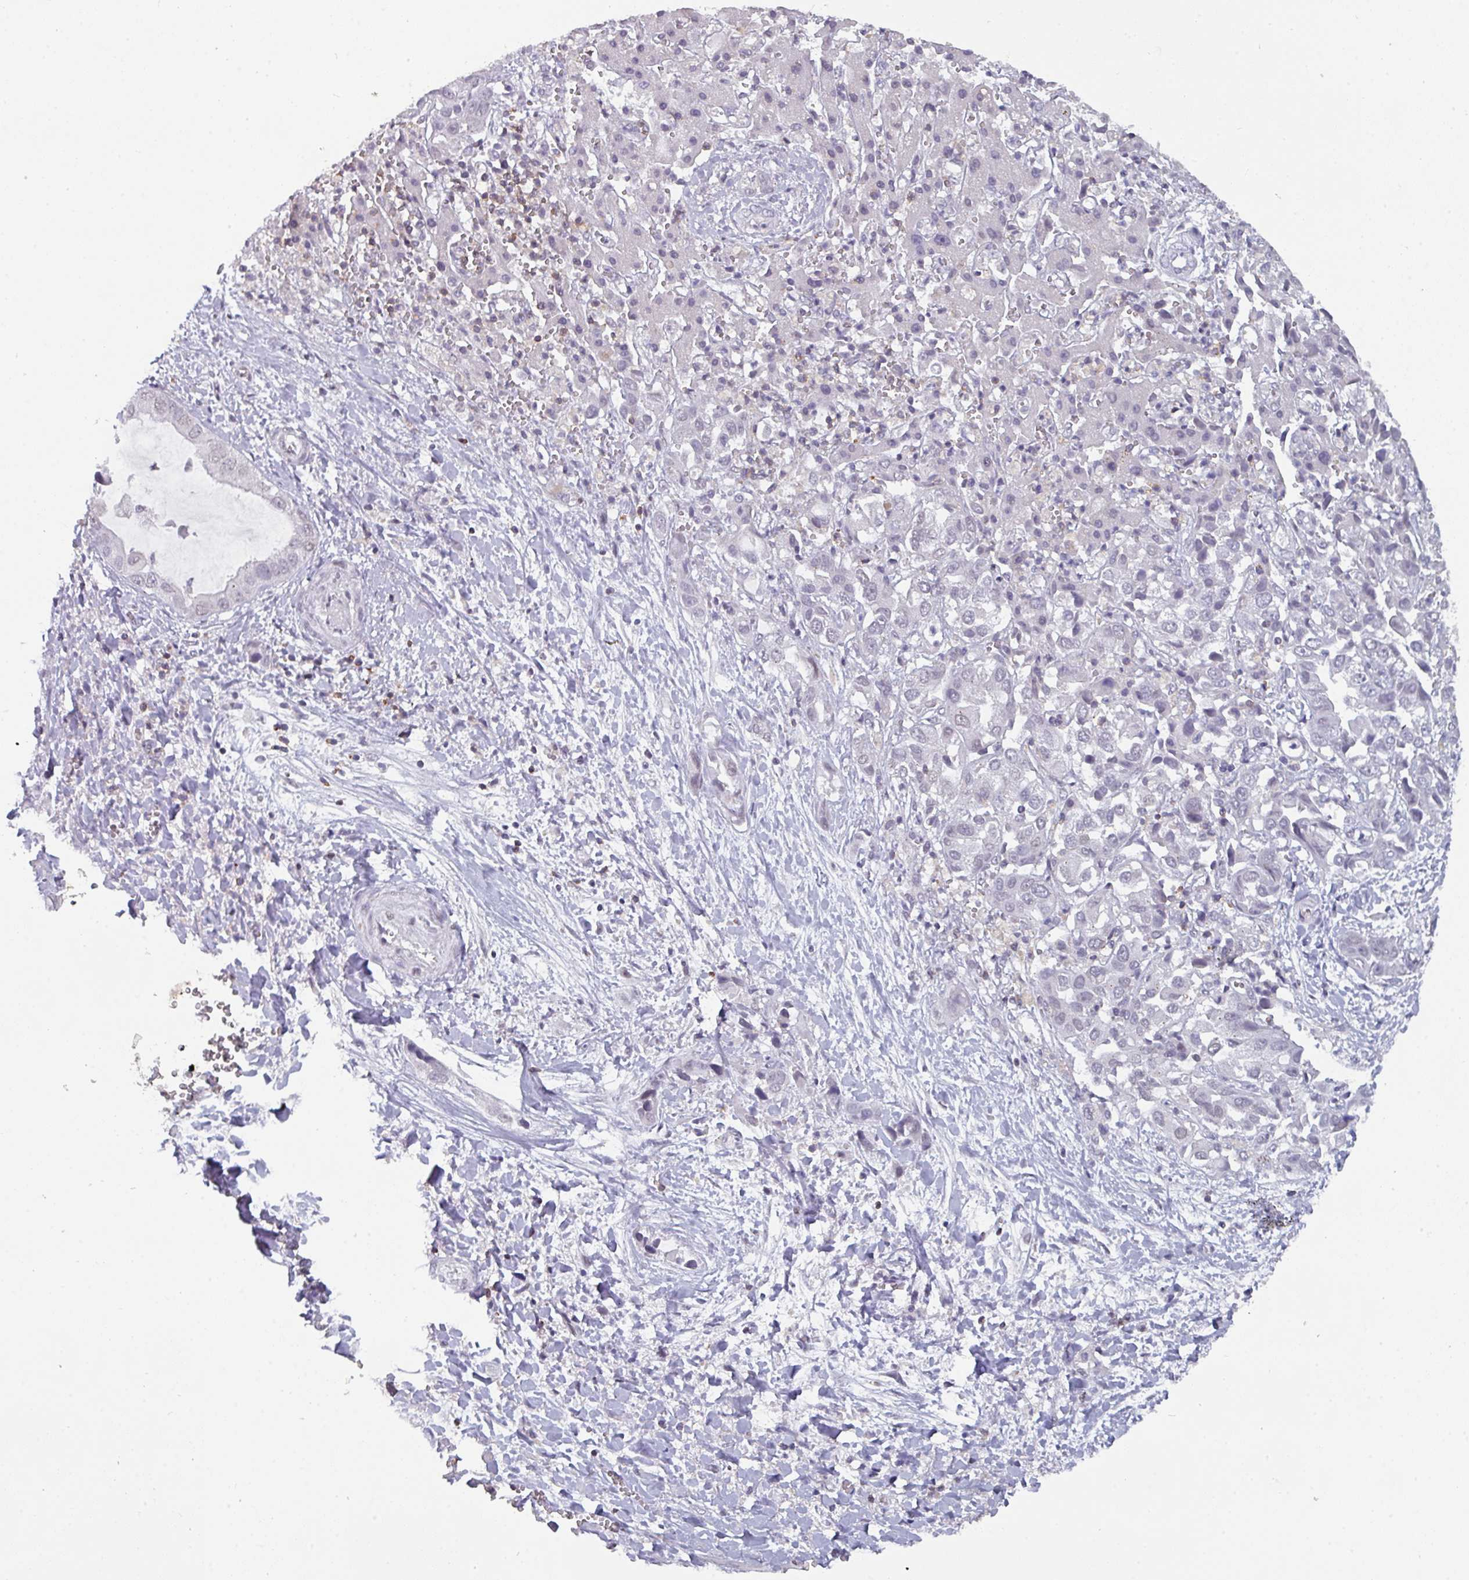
{"staining": {"intensity": "negative", "quantity": "none", "location": "none"}, "tissue": "liver cancer", "cell_type": "Tumor cells", "image_type": "cancer", "snomed": [{"axis": "morphology", "description": "Cholangiocarcinoma"}, {"axis": "topography", "description": "Liver"}], "caption": "Immunohistochemical staining of human liver cancer demonstrates no significant expression in tumor cells.", "gene": "RASAL3", "patient": {"sex": "female", "age": 52}}